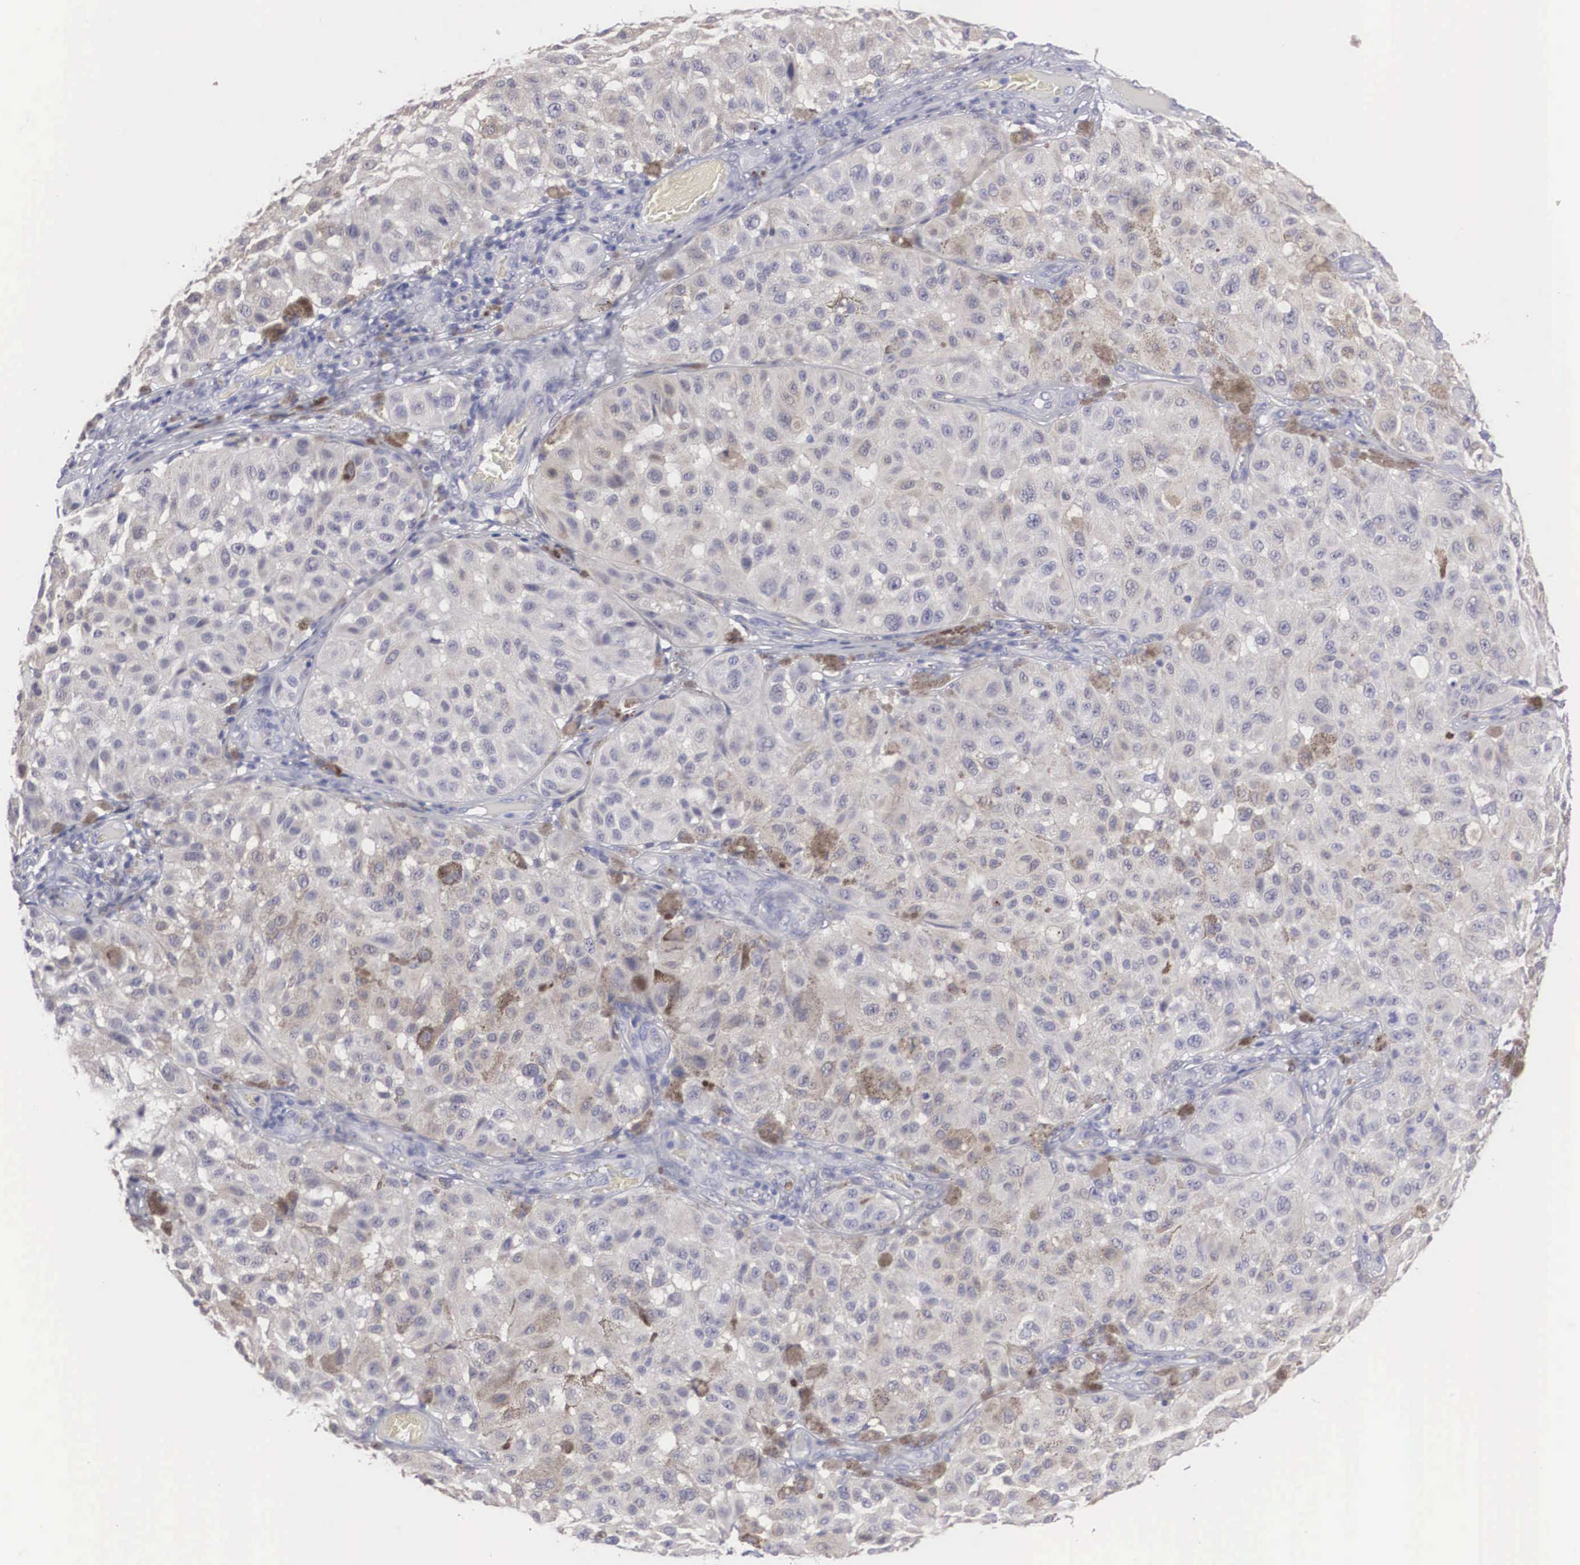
{"staining": {"intensity": "moderate", "quantity": "<25%", "location": "cytoplasmic/membranous"}, "tissue": "melanoma", "cell_type": "Tumor cells", "image_type": "cancer", "snomed": [{"axis": "morphology", "description": "Malignant melanoma, NOS"}, {"axis": "topography", "description": "Skin"}], "caption": "Immunohistochemistry (IHC) of malignant melanoma demonstrates low levels of moderate cytoplasmic/membranous expression in about <25% of tumor cells. The staining was performed using DAB to visualize the protein expression in brown, while the nuclei were stained in blue with hematoxylin (Magnification: 20x).", "gene": "REPS2", "patient": {"sex": "female", "age": 64}}